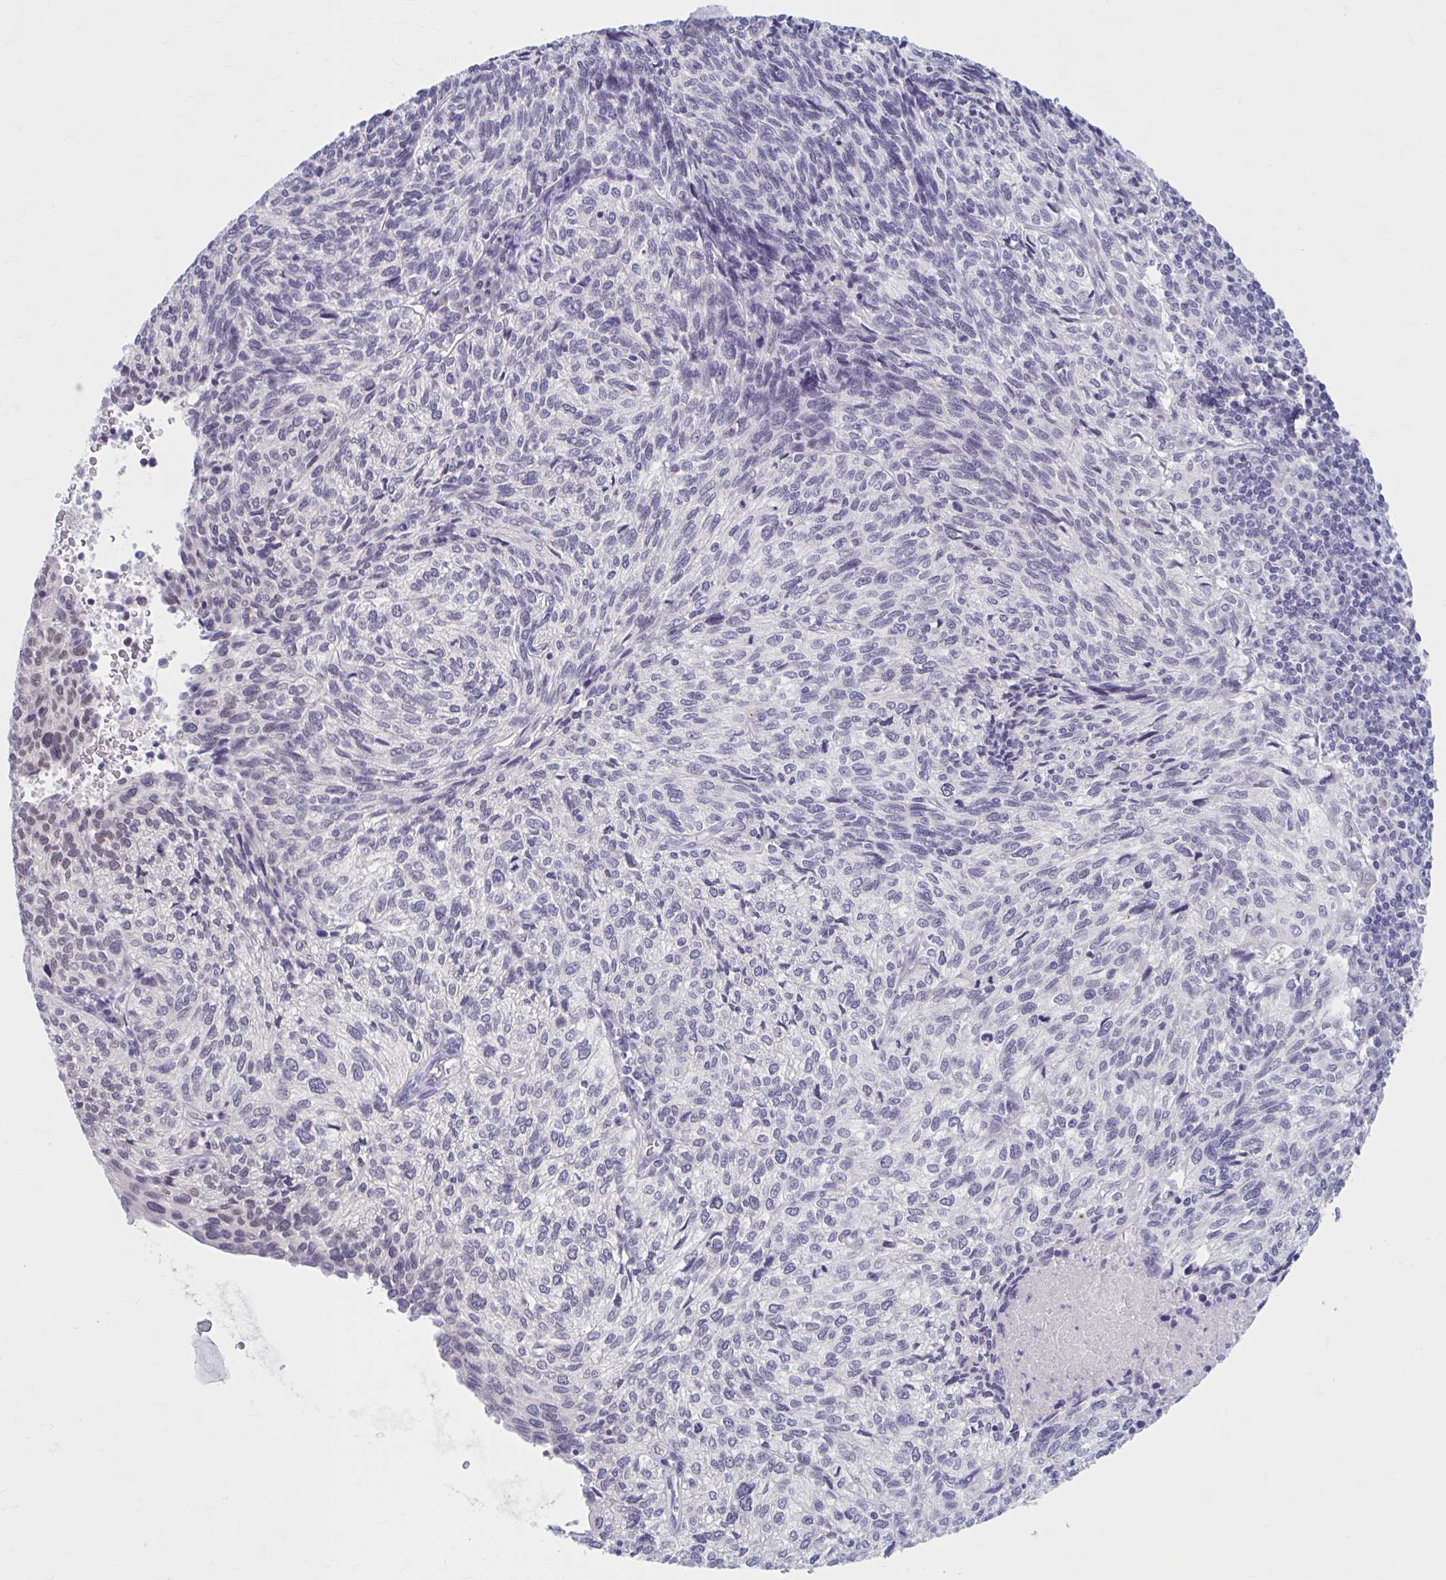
{"staining": {"intensity": "negative", "quantity": "none", "location": "none"}, "tissue": "cervical cancer", "cell_type": "Tumor cells", "image_type": "cancer", "snomed": [{"axis": "morphology", "description": "Squamous cell carcinoma, NOS"}, {"axis": "topography", "description": "Cervix"}], "caption": "Immunohistochemical staining of human cervical cancer displays no significant staining in tumor cells.", "gene": "CCDC105", "patient": {"sex": "female", "age": 45}}